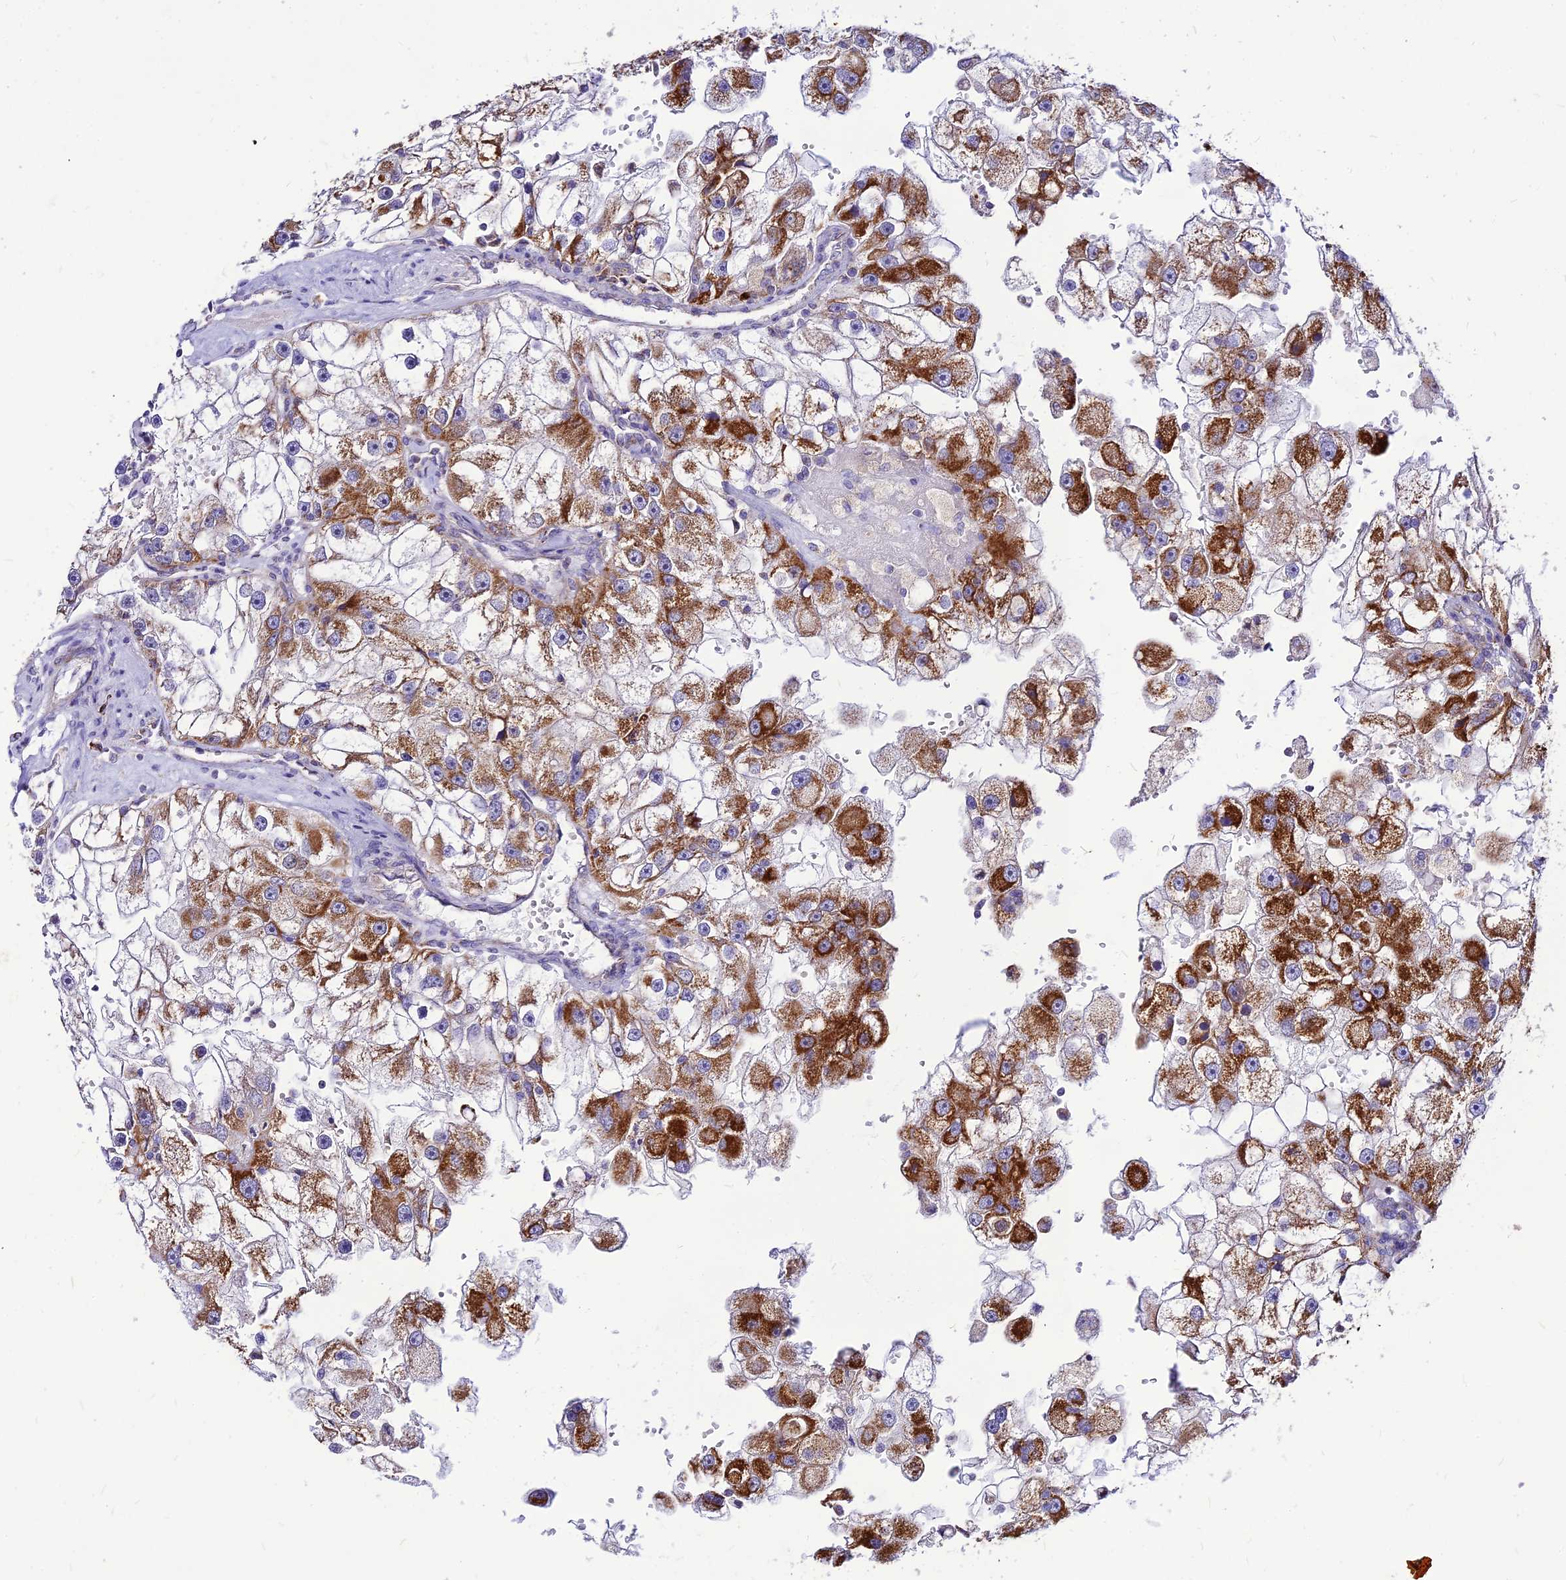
{"staining": {"intensity": "strong", "quantity": ">75%", "location": "cytoplasmic/membranous"}, "tissue": "renal cancer", "cell_type": "Tumor cells", "image_type": "cancer", "snomed": [{"axis": "morphology", "description": "Adenocarcinoma, NOS"}, {"axis": "topography", "description": "Kidney"}], "caption": "Immunohistochemical staining of human adenocarcinoma (renal) displays high levels of strong cytoplasmic/membranous protein expression in about >75% of tumor cells.", "gene": "ECI1", "patient": {"sex": "male", "age": 63}}